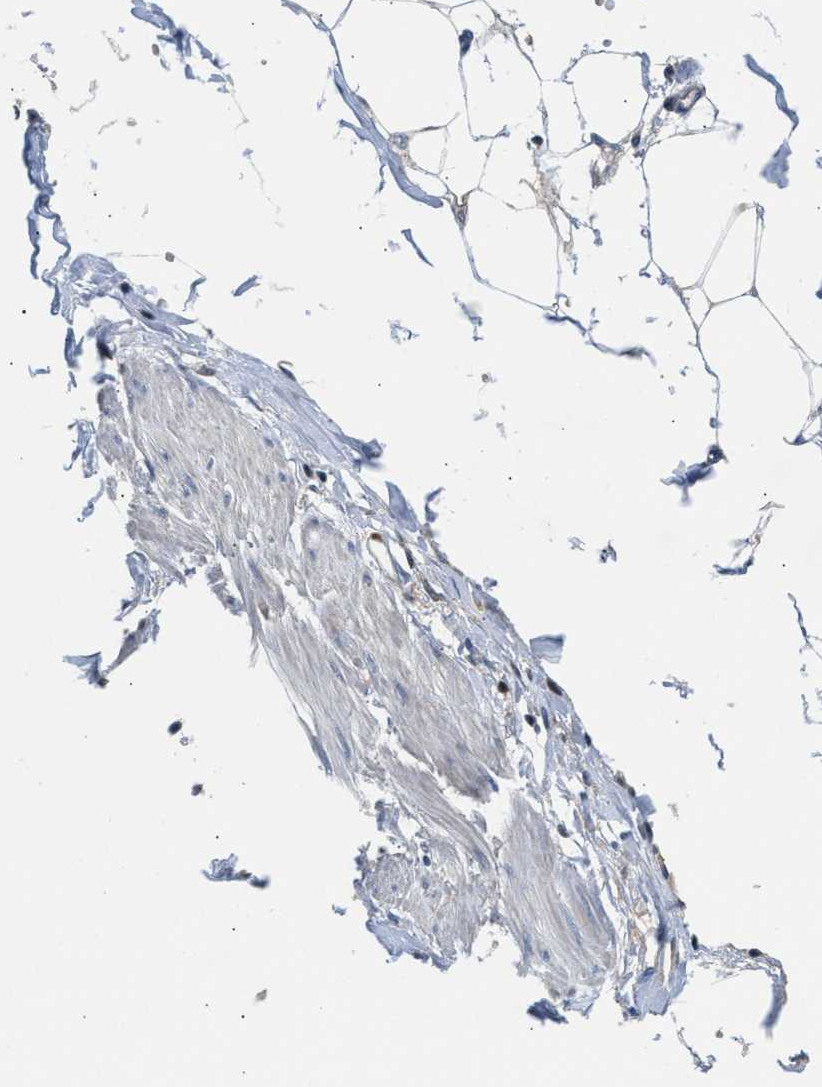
{"staining": {"intensity": "moderate", "quantity": "25%-75%", "location": "cytoplasmic/membranous"}, "tissue": "adipose tissue", "cell_type": "Adipocytes", "image_type": "normal", "snomed": [{"axis": "morphology", "description": "Normal tissue, NOS"}, {"axis": "morphology", "description": "Adenocarcinoma, NOS"}, {"axis": "topography", "description": "Colon"}, {"axis": "topography", "description": "Peripheral nerve tissue"}], "caption": "A medium amount of moderate cytoplasmic/membranous staining is present in about 25%-75% of adipocytes in unremarkable adipose tissue. (DAB (3,3'-diaminobenzidine) IHC, brown staining for protein, blue staining for nuclei).", "gene": "SLIT2", "patient": {"sex": "male", "age": 14}}